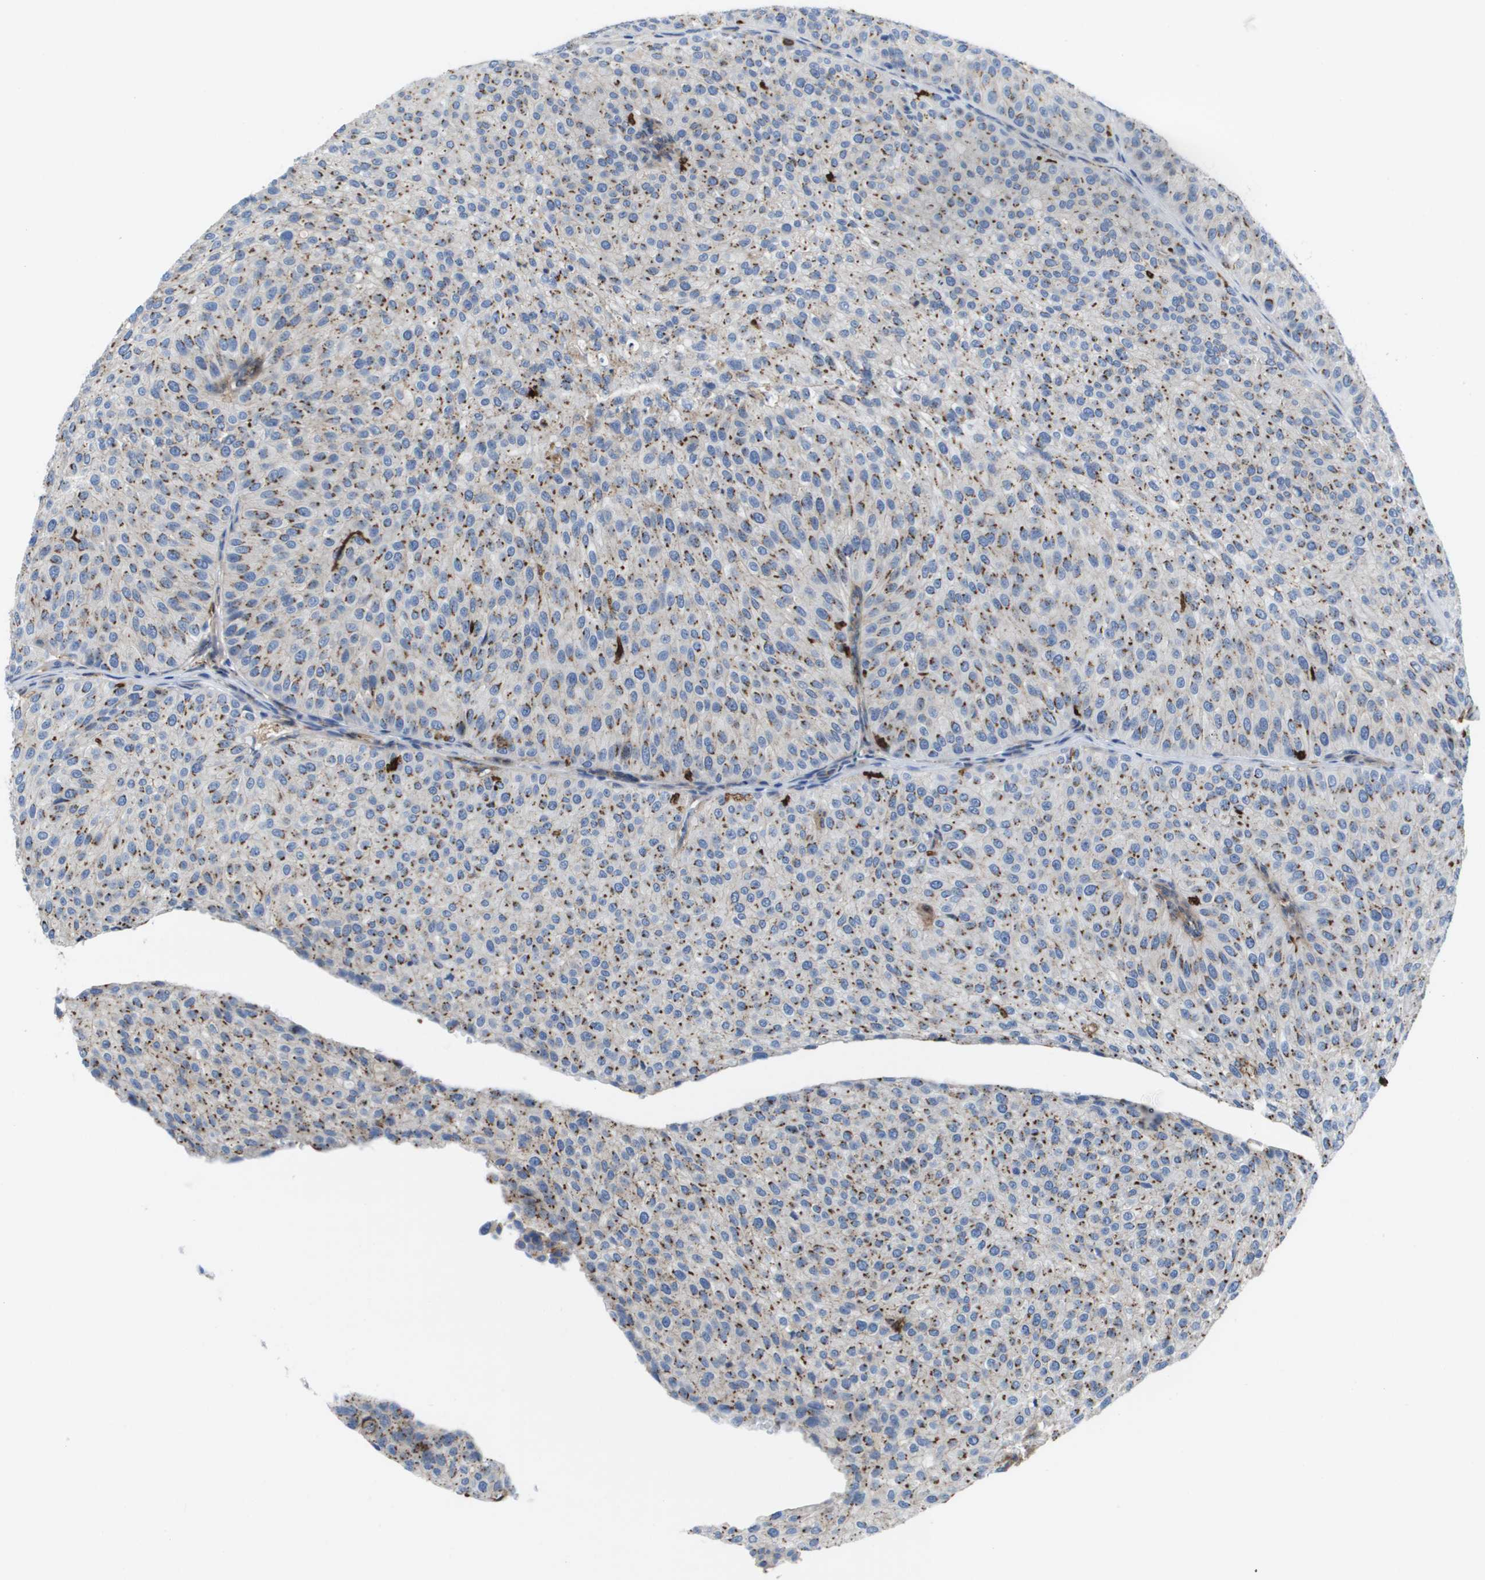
{"staining": {"intensity": "moderate", "quantity": ">75%", "location": "cytoplasmic/membranous"}, "tissue": "urothelial cancer", "cell_type": "Tumor cells", "image_type": "cancer", "snomed": [{"axis": "morphology", "description": "Urothelial carcinoma, Low grade"}, {"axis": "topography", "description": "Smooth muscle"}, {"axis": "topography", "description": "Urinary bladder"}], "caption": "IHC of urothelial cancer shows medium levels of moderate cytoplasmic/membranous positivity in about >75% of tumor cells. Nuclei are stained in blue.", "gene": "SLC37A2", "patient": {"sex": "male", "age": 60}}